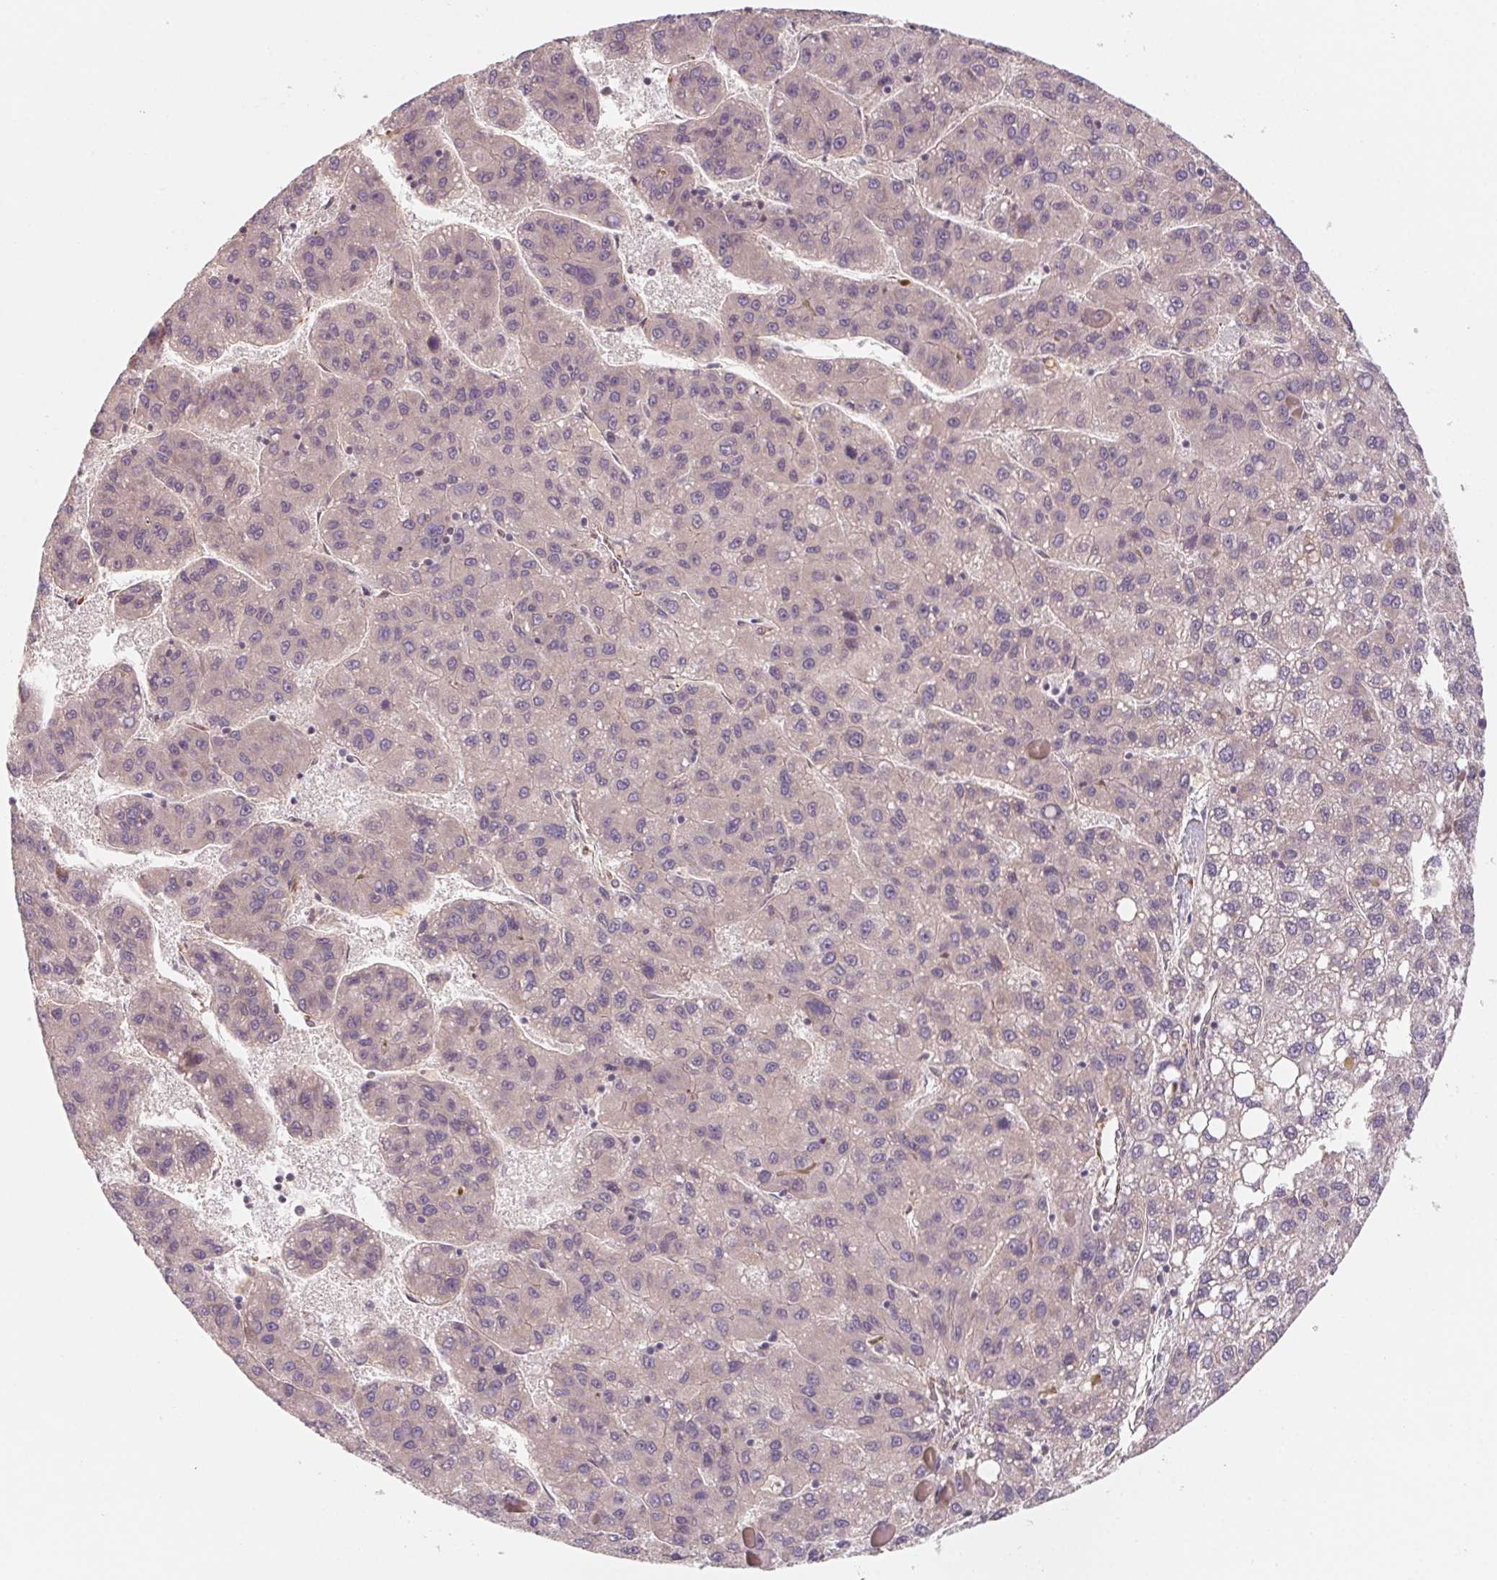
{"staining": {"intensity": "negative", "quantity": "none", "location": "none"}, "tissue": "liver cancer", "cell_type": "Tumor cells", "image_type": "cancer", "snomed": [{"axis": "morphology", "description": "Carcinoma, Hepatocellular, NOS"}, {"axis": "topography", "description": "Liver"}], "caption": "This is an immunohistochemistry (IHC) image of human liver hepatocellular carcinoma. There is no expression in tumor cells.", "gene": "CCDC112", "patient": {"sex": "female", "age": 82}}